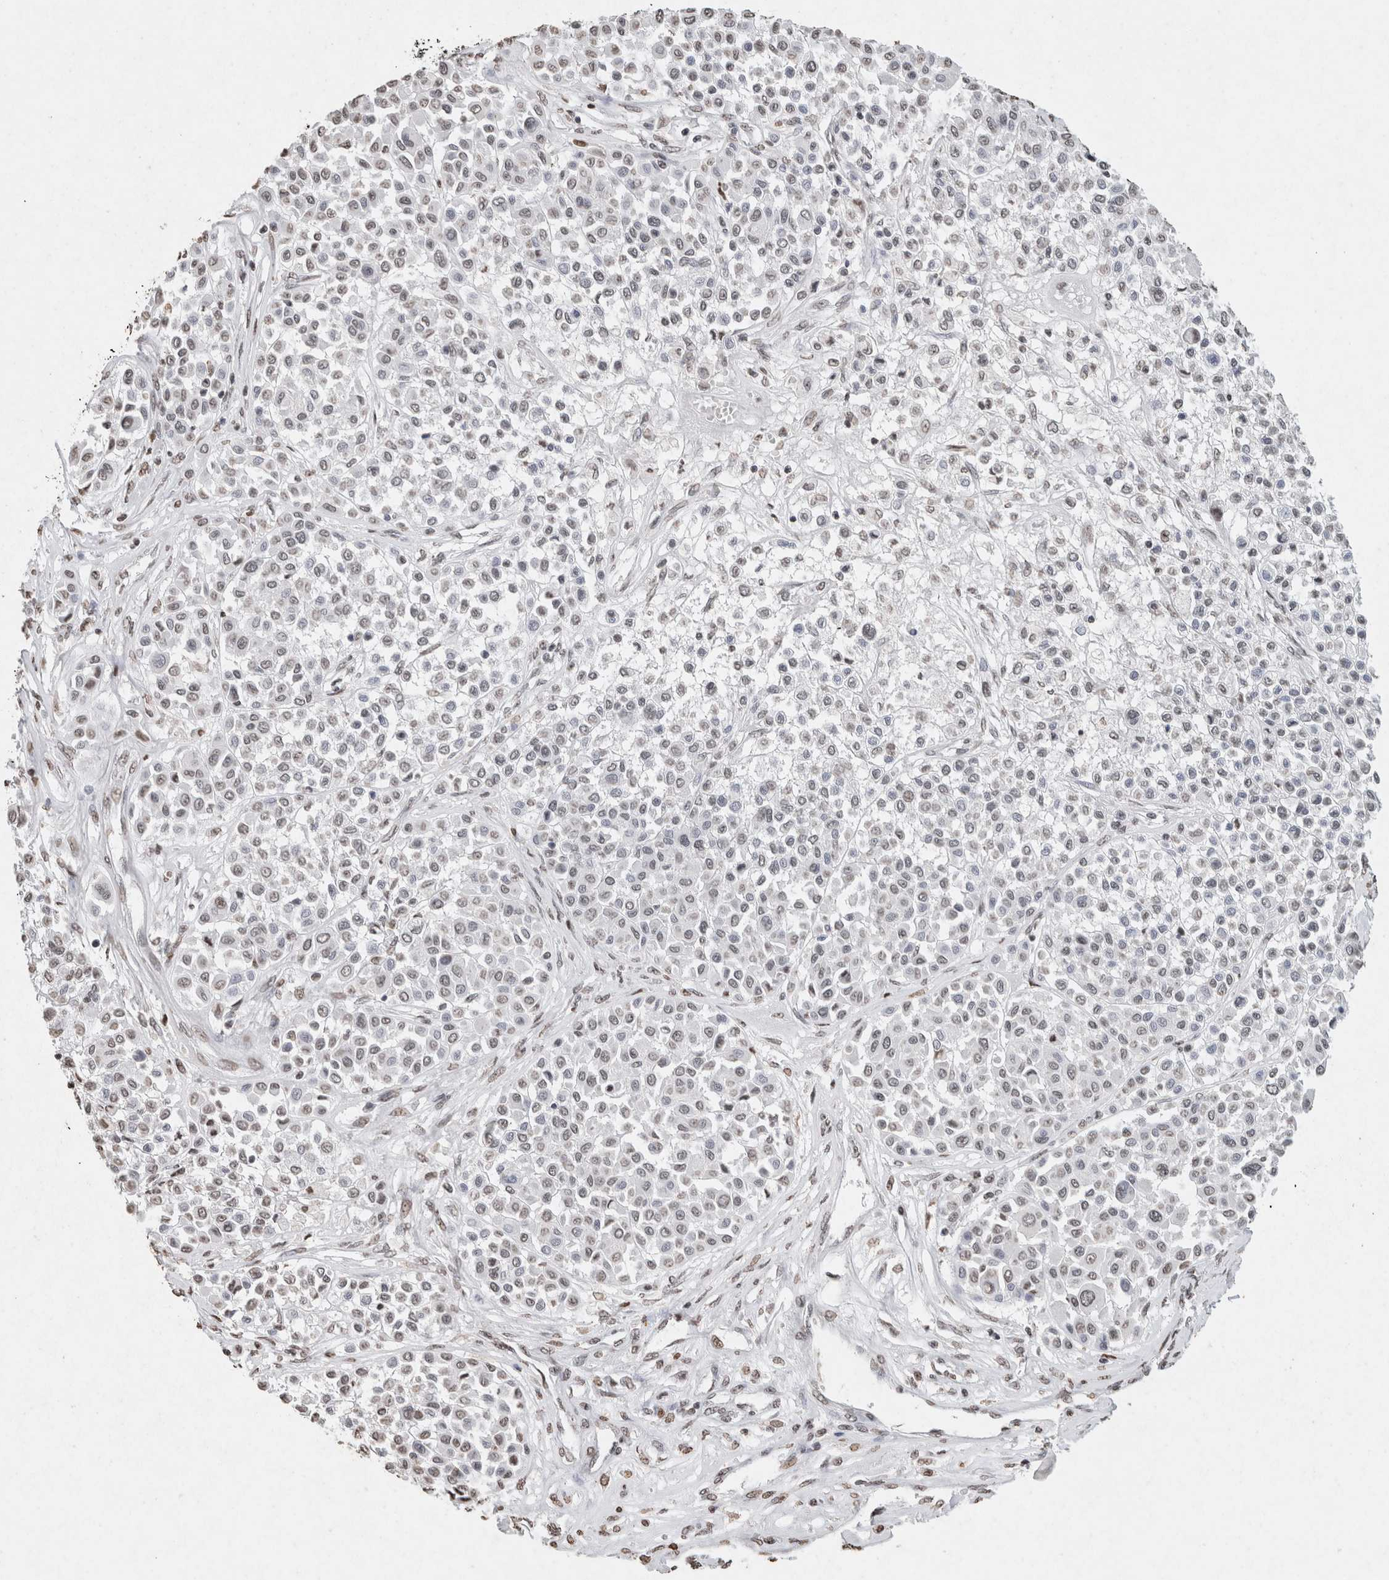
{"staining": {"intensity": "weak", "quantity": "25%-75%", "location": "nuclear"}, "tissue": "melanoma", "cell_type": "Tumor cells", "image_type": "cancer", "snomed": [{"axis": "morphology", "description": "Malignant melanoma, Metastatic site"}, {"axis": "topography", "description": "Soft tissue"}], "caption": "High-magnification brightfield microscopy of melanoma stained with DAB (3,3'-diaminobenzidine) (brown) and counterstained with hematoxylin (blue). tumor cells exhibit weak nuclear positivity is identified in about25%-75% of cells.", "gene": "CNTN1", "patient": {"sex": "male", "age": 41}}